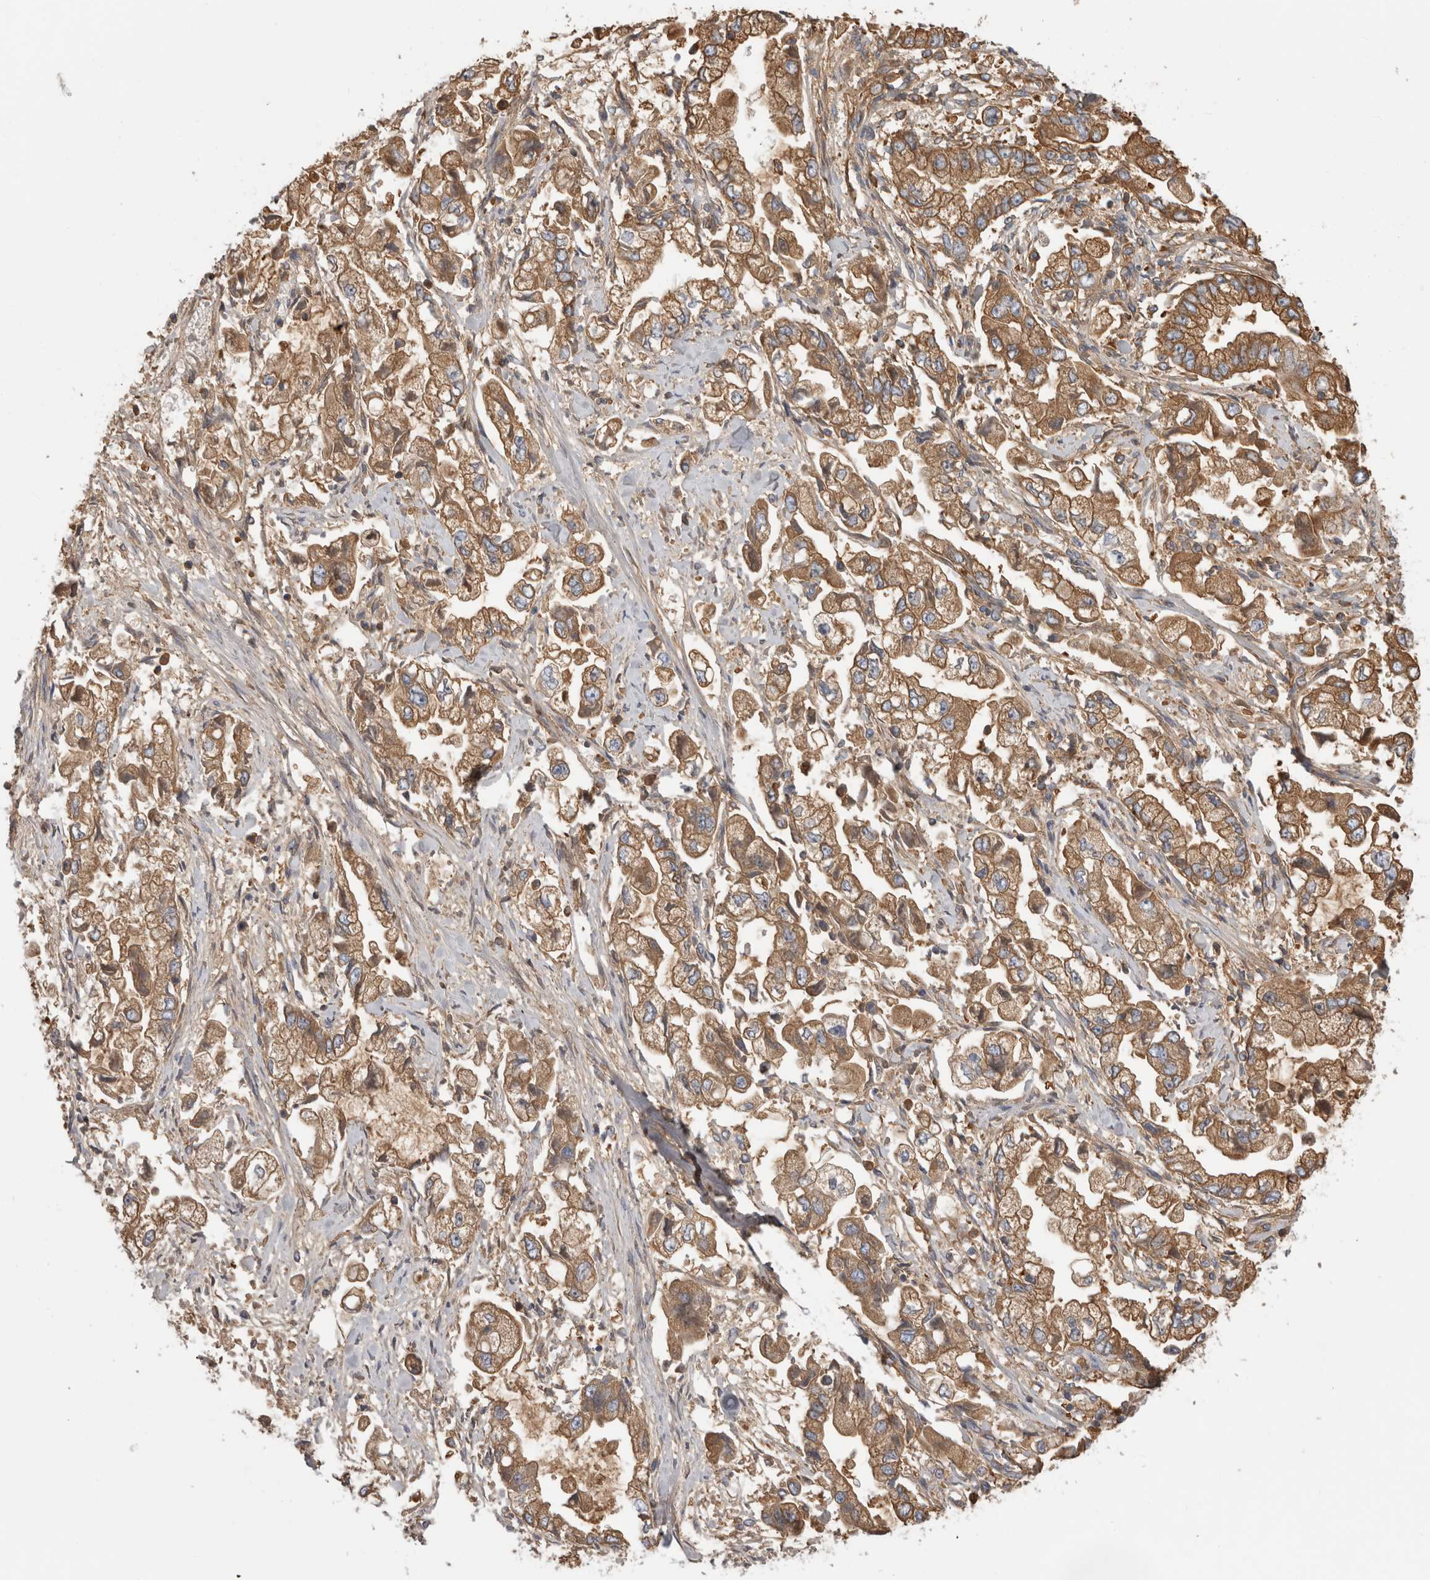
{"staining": {"intensity": "moderate", "quantity": ">75%", "location": "cytoplasmic/membranous"}, "tissue": "stomach cancer", "cell_type": "Tumor cells", "image_type": "cancer", "snomed": [{"axis": "morphology", "description": "Normal tissue, NOS"}, {"axis": "morphology", "description": "Adenocarcinoma, NOS"}, {"axis": "topography", "description": "Stomach"}], "caption": "Immunohistochemical staining of adenocarcinoma (stomach) reveals moderate cytoplasmic/membranous protein positivity in about >75% of tumor cells.", "gene": "TBCE", "patient": {"sex": "male", "age": 62}}